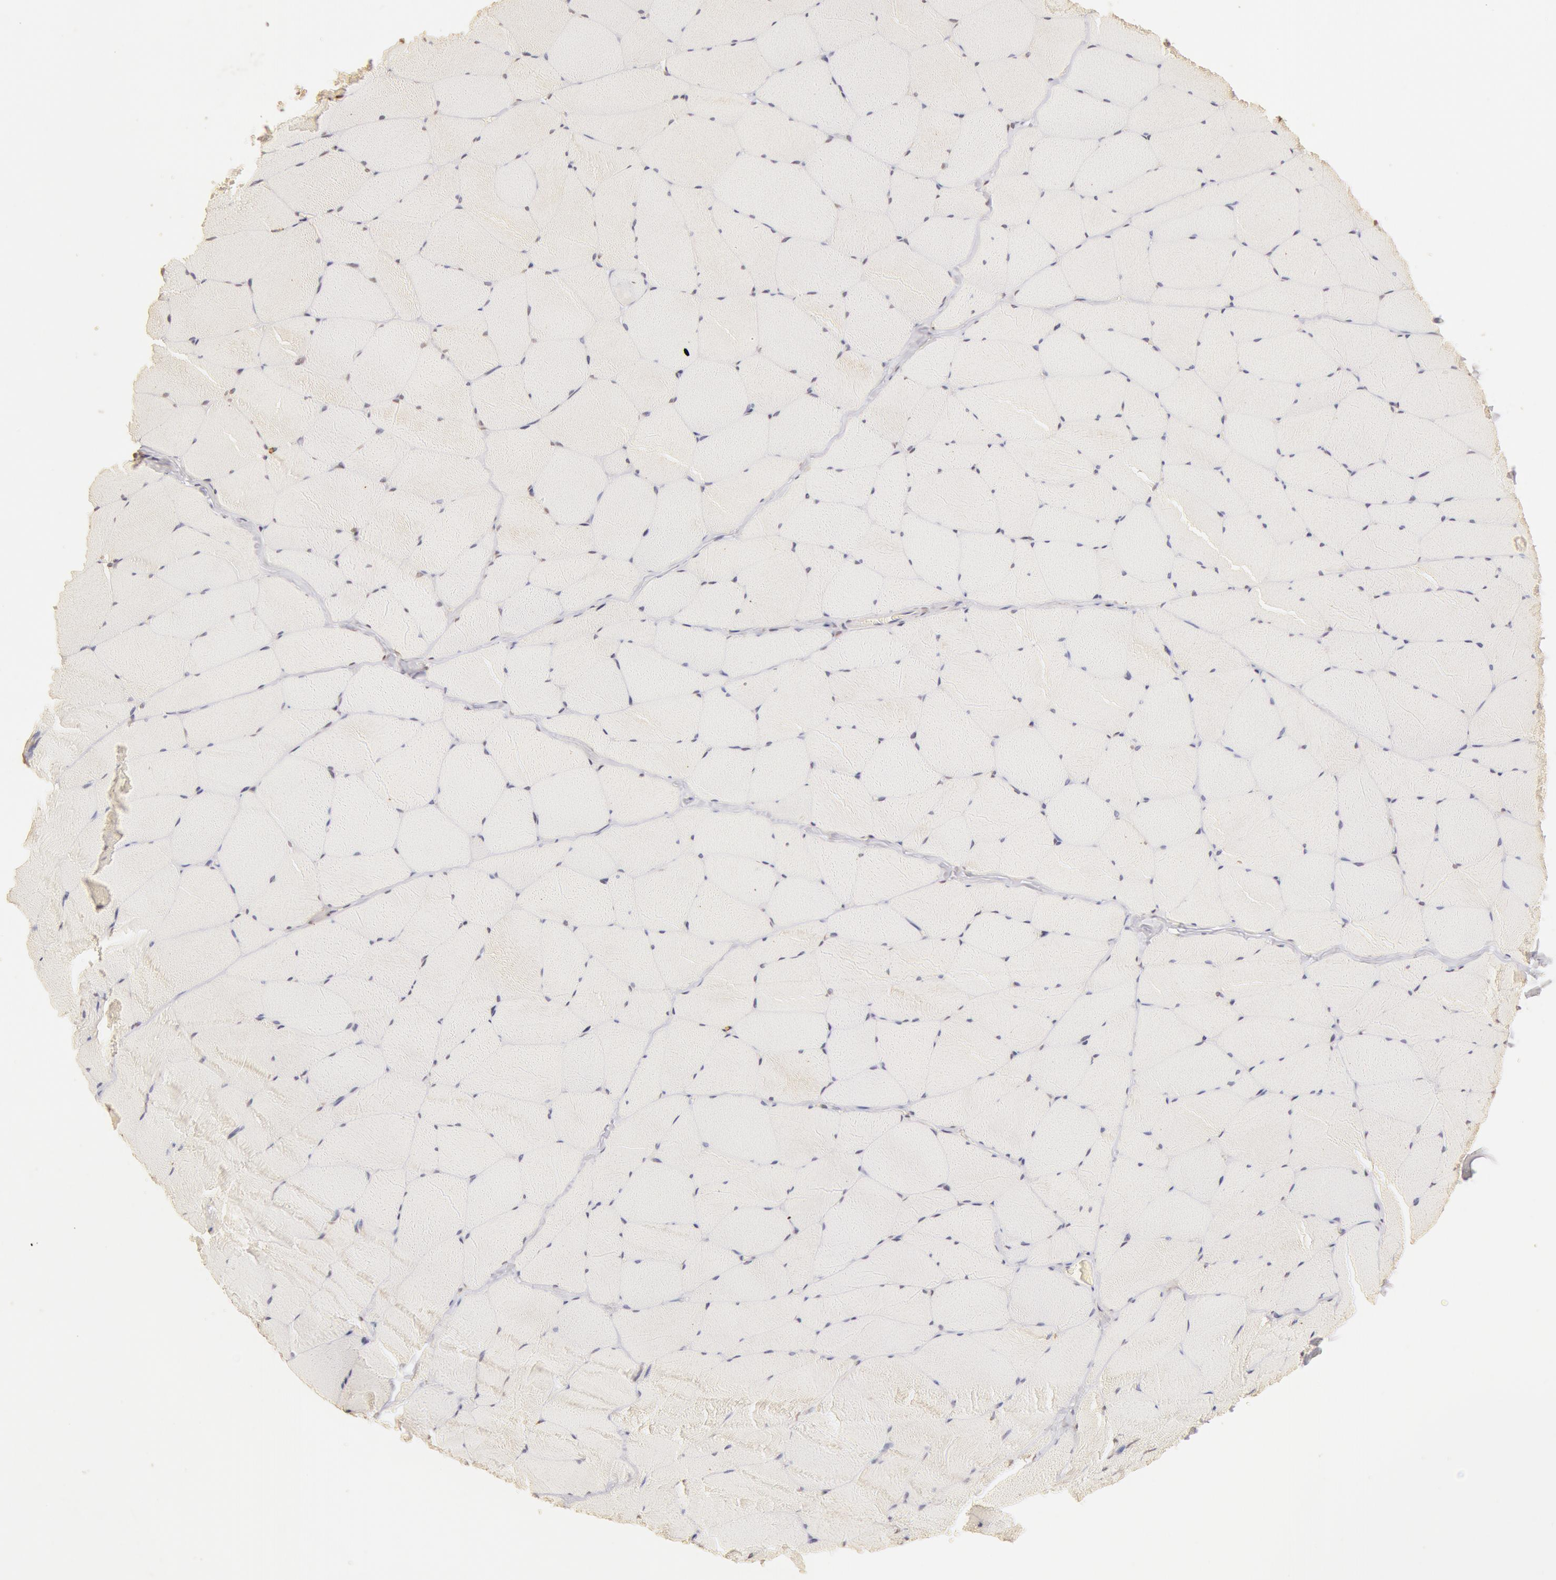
{"staining": {"intensity": "negative", "quantity": "none", "location": "none"}, "tissue": "skeletal muscle", "cell_type": "Myocytes", "image_type": "normal", "snomed": [{"axis": "morphology", "description": "Normal tissue, NOS"}, {"axis": "topography", "description": "Skeletal muscle"}, {"axis": "topography", "description": "Salivary gland"}], "caption": "Immunohistochemistry (IHC) photomicrograph of benign skeletal muscle stained for a protein (brown), which reveals no positivity in myocytes.", "gene": "SNRNP70", "patient": {"sex": "male", "age": 62}}